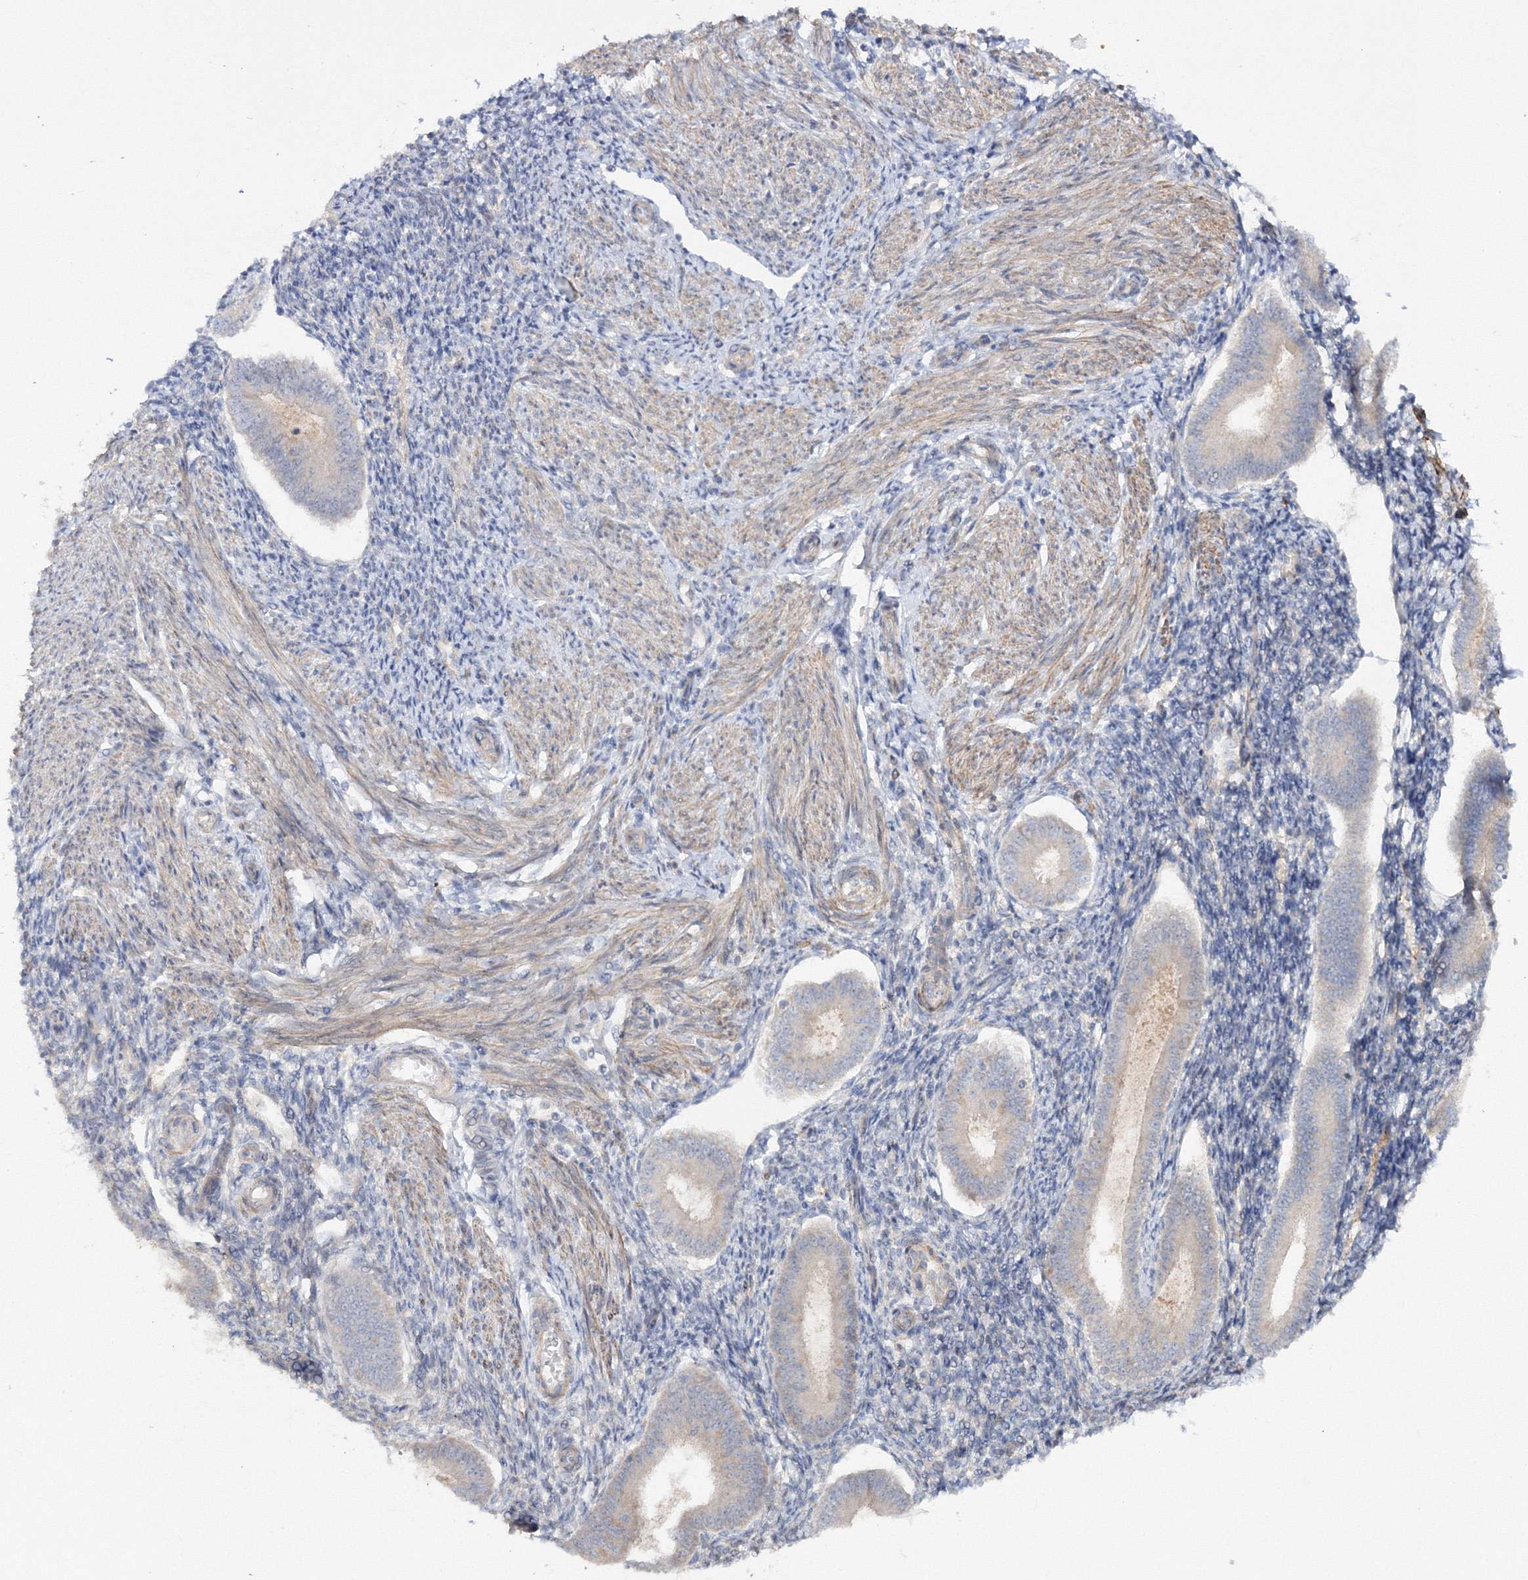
{"staining": {"intensity": "negative", "quantity": "none", "location": "none"}, "tissue": "endometrium", "cell_type": "Cells in endometrial stroma", "image_type": "normal", "snomed": [{"axis": "morphology", "description": "Normal tissue, NOS"}, {"axis": "topography", "description": "Uterus"}, {"axis": "topography", "description": "Endometrium"}], "caption": "Protein analysis of unremarkable endometrium shows no significant positivity in cells in endometrial stroma.", "gene": "IPMK", "patient": {"sex": "female", "age": 48}}